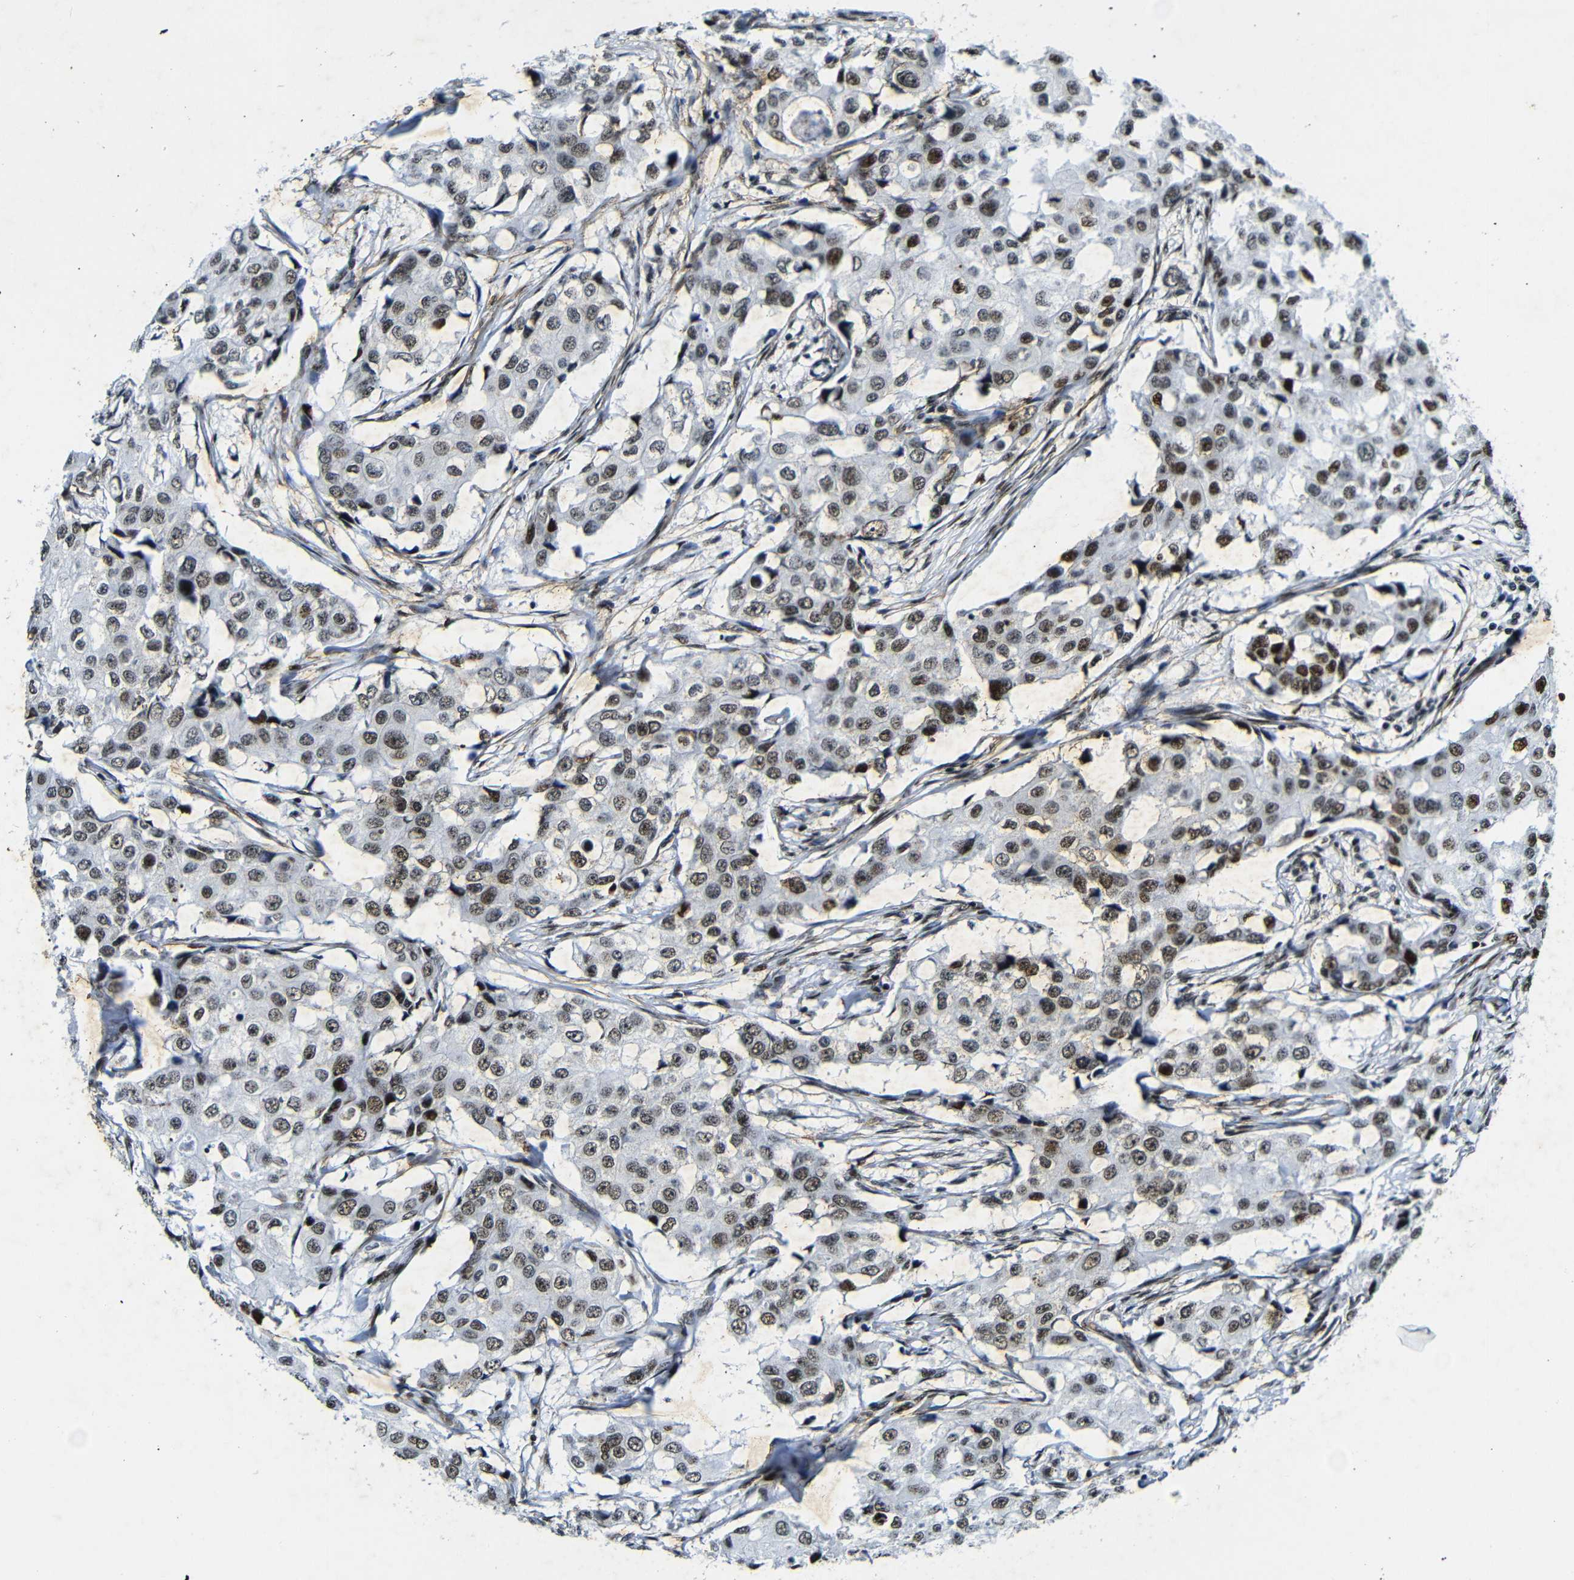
{"staining": {"intensity": "strong", "quantity": ">75%", "location": "nuclear"}, "tissue": "breast cancer", "cell_type": "Tumor cells", "image_type": "cancer", "snomed": [{"axis": "morphology", "description": "Duct carcinoma"}, {"axis": "topography", "description": "Breast"}], "caption": "IHC image of neoplastic tissue: breast cancer (invasive ductal carcinoma) stained using immunohistochemistry exhibits high levels of strong protein expression localized specifically in the nuclear of tumor cells, appearing as a nuclear brown color.", "gene": "SRSF1", "patient": {"sex": "female", "age": 27}}